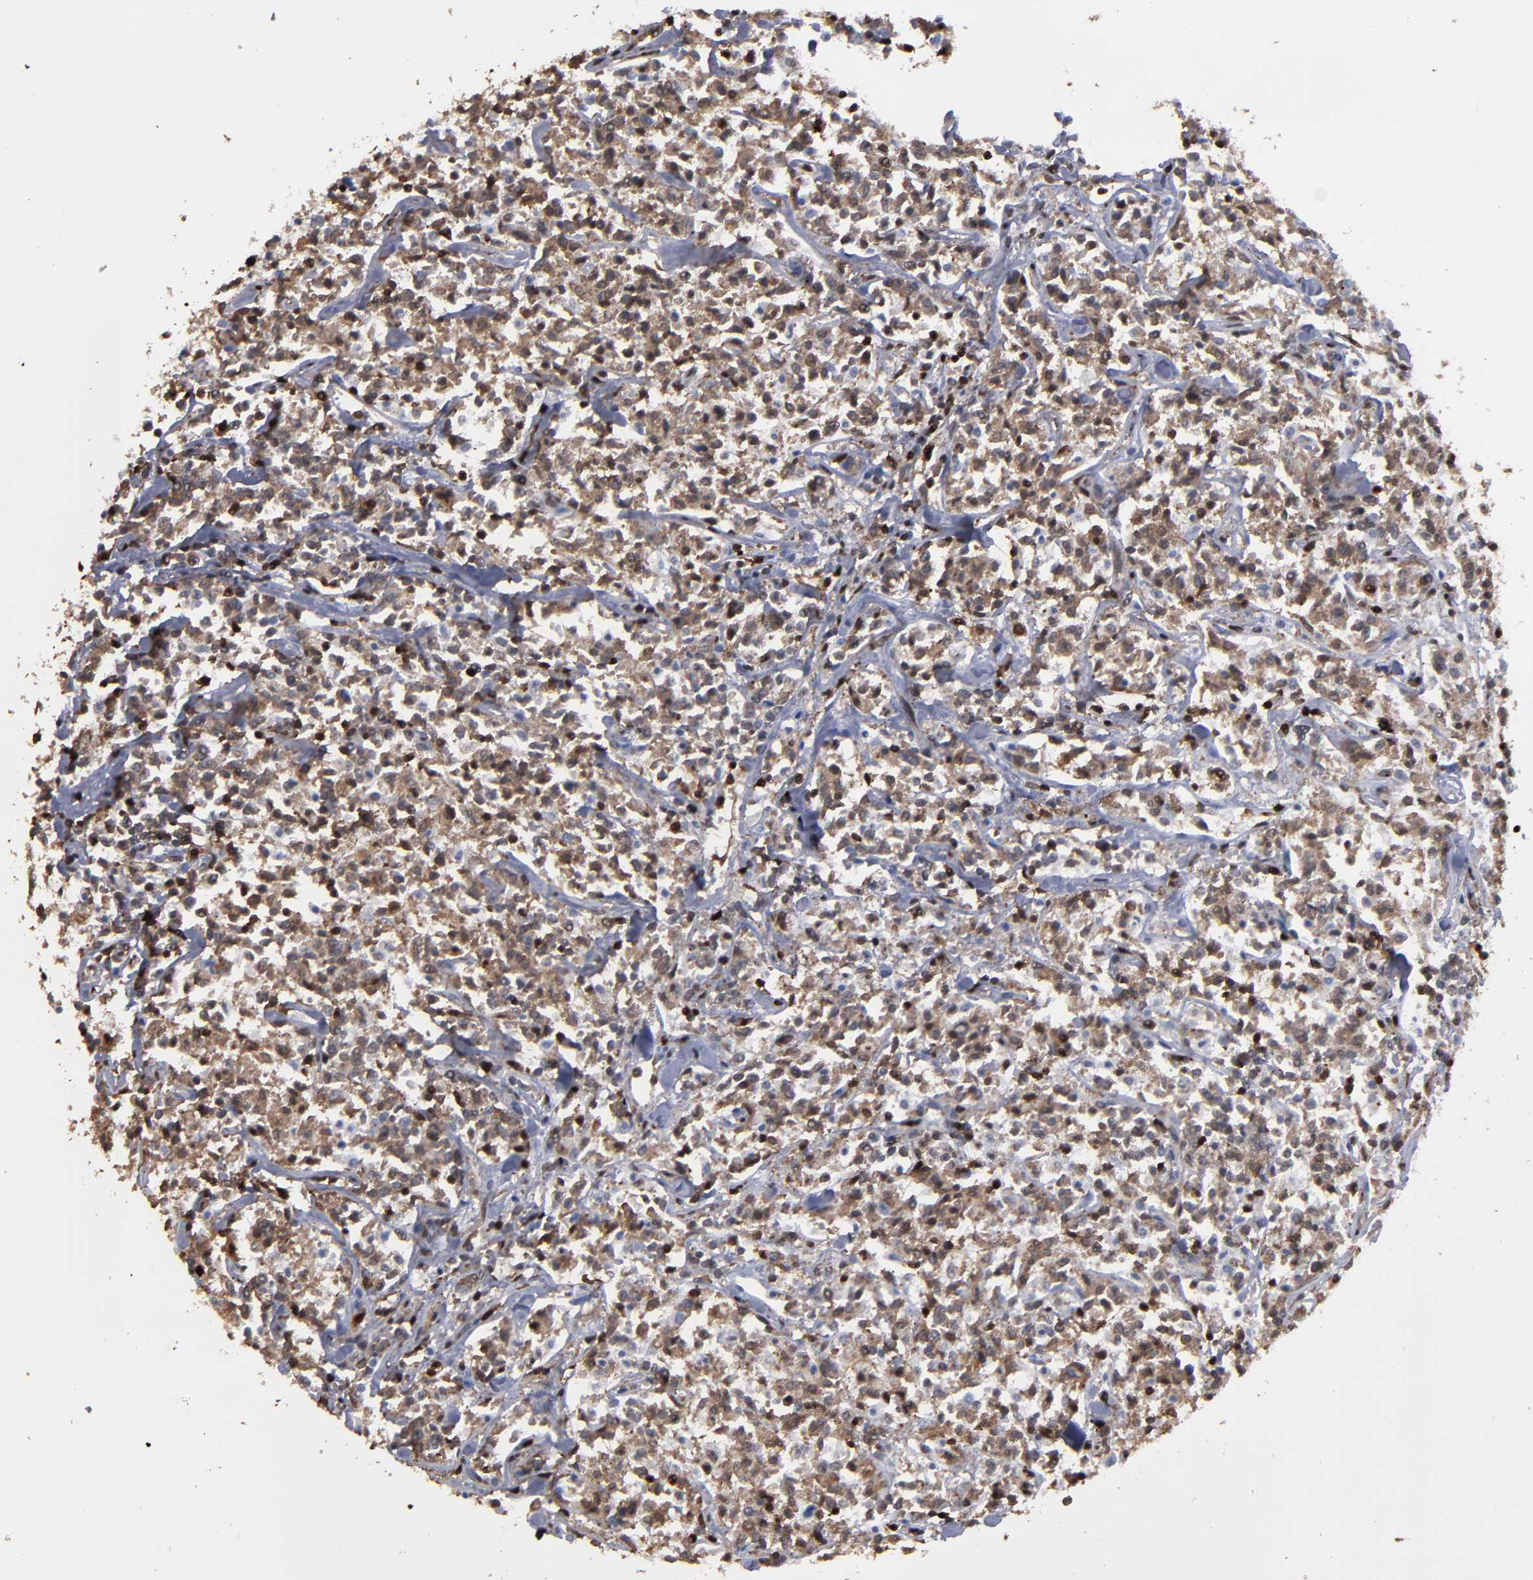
{"staining": {"intensity": "moderate", "quantity": ">75%", "location": "cytoplasmic/membranous,nuclear"}, "tissue": "lymphoma", "cell_type": "Tumor cells", "image_type": "cancer", "snomed": [{"axis": "morphology", "description": "Malignant lymphoma, non-Hodgkin's type, Low grade"}, {"axis": "topography", "description": "Small intestine"}], "caption": "Immunohistochemical staining of human malignant lymphoma, non-Hodgkin's type (low-grade) shows medium levels of moderate cytoplasmic/membranous and nuclear expression in approximately >75% of tumor cells.", "gene": "KIAA2026", "patient": {"sex": "female", "age": 59}}